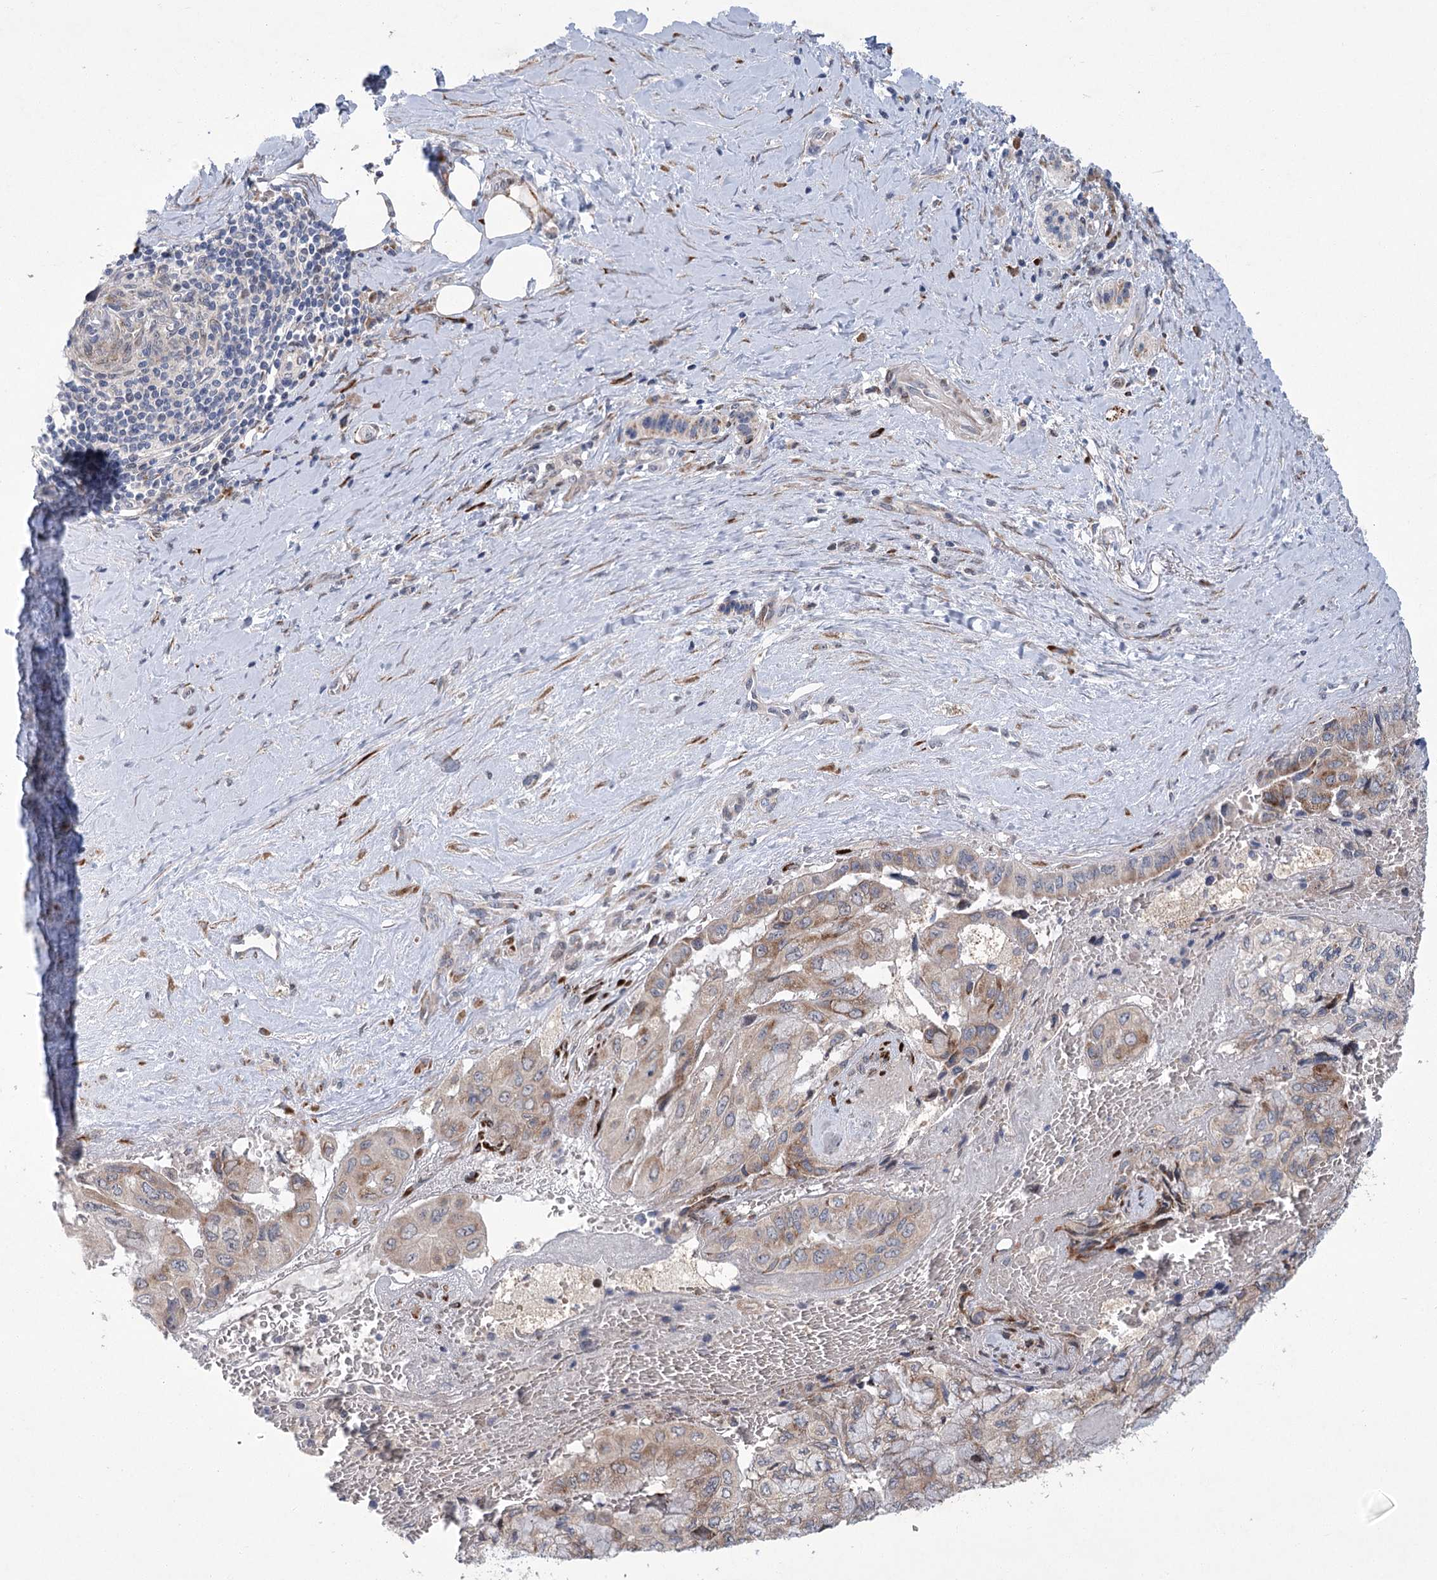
{"staining": {"intensity": "strong", "quantity": "25%-75%", "location": "cytoplasmic/membranous"}, "tissue": "pancreatic cancer", "cell_type": "Tumor cells", "image_type": "cancer", "snomed": [{"axis": "morphology", "description": "Adenocarcinoma, NOS"}, {"axis": "topography", "description": "Pancreas"}], "caption": "Immunohistochemical staining of pancreatic cancer (adenocarcinoma) reveals high levels of strong cytoplasmic/membranous positivity in approximately 25%-75% of tumor cells. Using DAB (3,3'-diaminobenzidine) (brown) and hematoxylin (blue) stains, captured at high magnification using brightfield microscopy.", "gene": "GCNT4", "patient": {"sex": "male", "age": 51}}